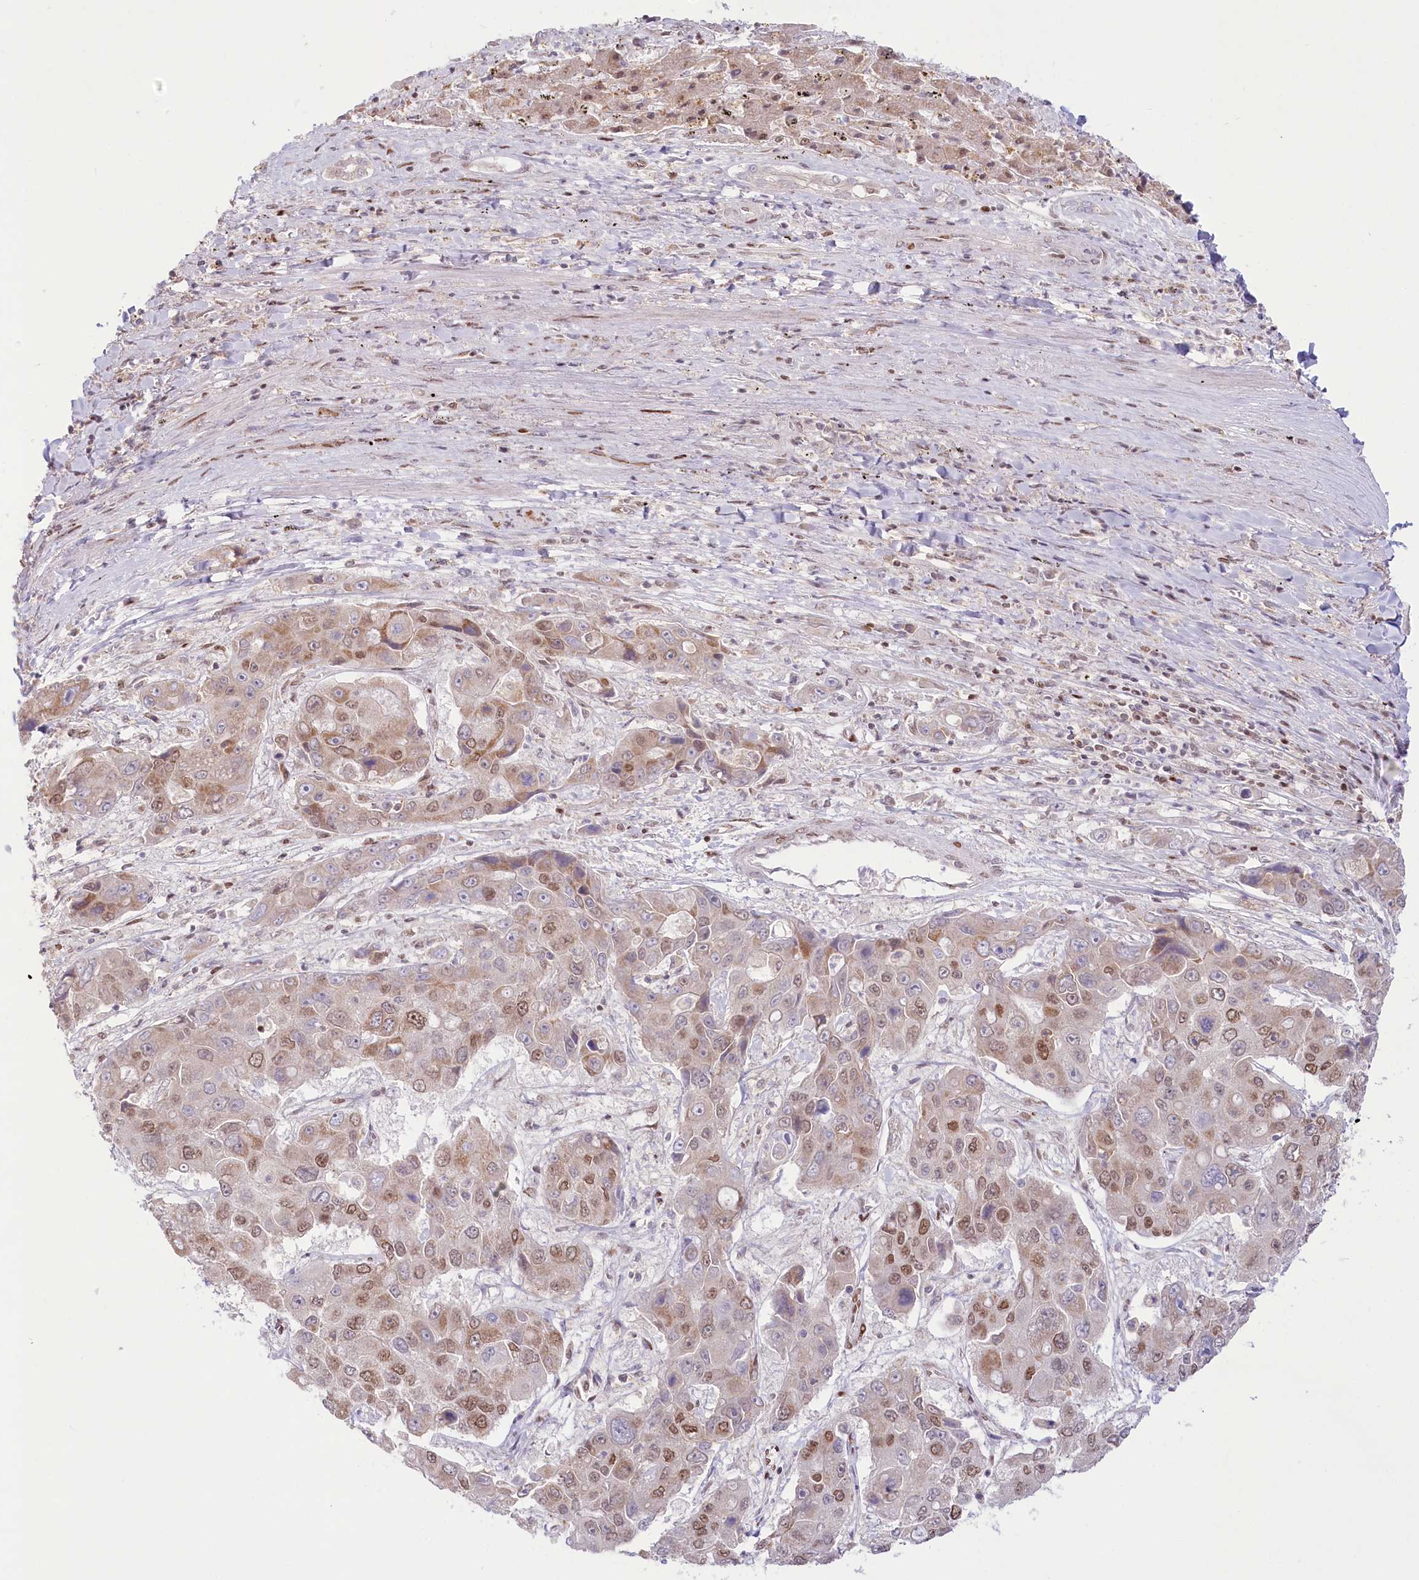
{"staining": {"intensity": "moderate", "quantity": "25%-75%", "location": "cytoplasmic/membranous,nuclear"}, "tissue": "liver cancer", "cell_type": "Tumor cells", "image_type": "cancer", "snomed": [{"axis": "morphology", "description": "Cholangiocarcinoma"}, {"axis": "topography", "description": "Liver"}], "caption": "This is an image of immunohistochemistry (IHC) staining of liver cancer (cholangiocarcinoma), which shows moderate staining in the cytoplasmic/membranous and nuclear of tumor cells.", "gene": "PYURF", "patient": {"sex": "male", "age": 67}}